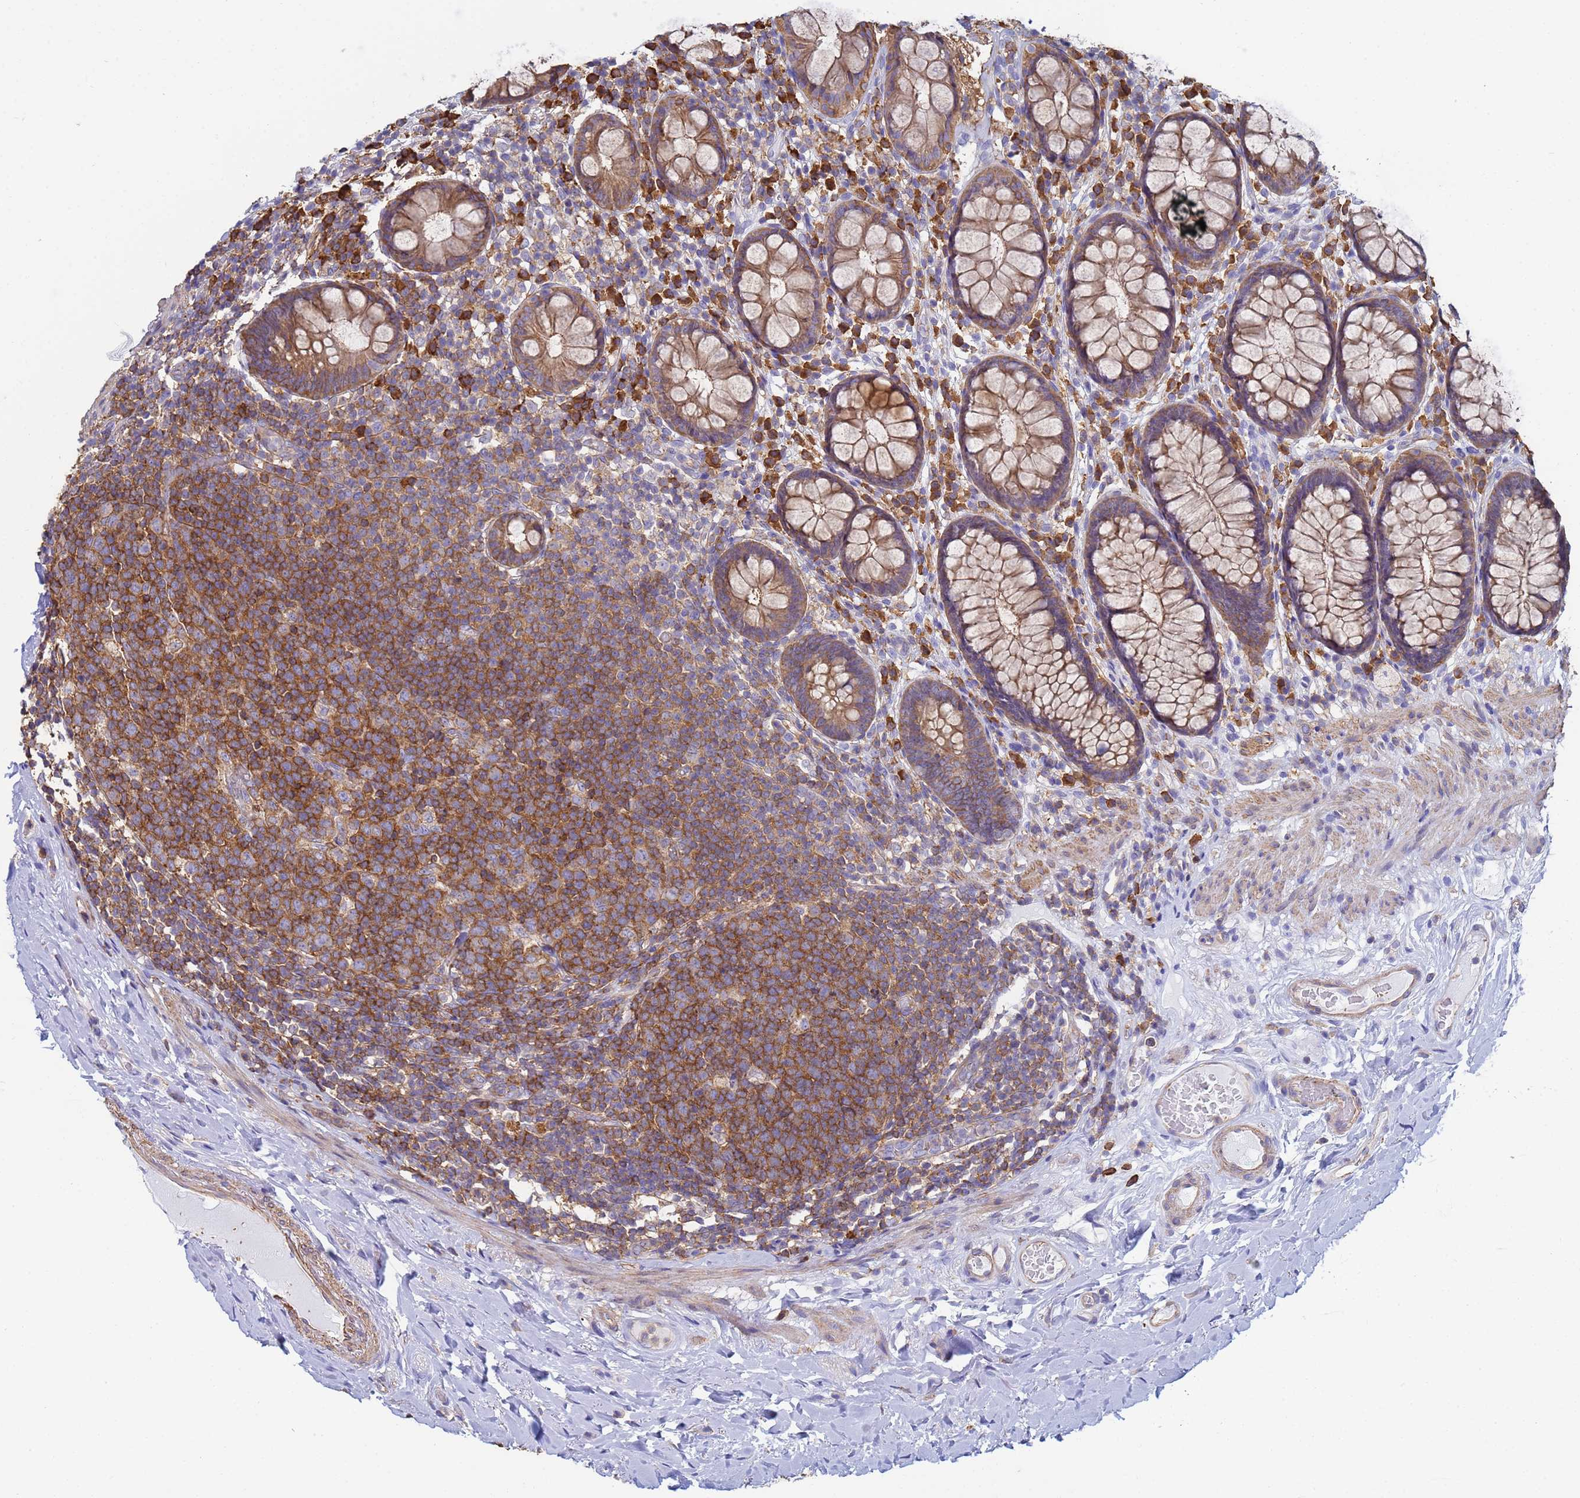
{"staining": {"intensity": "moderate", "quantity": ">75%", "location": "cytoplasmic/membranous"}, "tissue": "rectum", "cell_type": "Glandular cells", "image_type": "normal", "snomed": [{"axis": "morphology", "description": "Normal tissue, NOS"}, {"axis": "topography", "description": "Rectum"}], "caption": "Immunohistochemistry (IHC) histopathology image of normal human rectum stained for a protein (brown), which reveals medium levels of moderate cytoplasmic/membranous expression in approximately >75% of glandular cells.", "gene": "ZNG1A", "patient": {"sex": "male", "age": 83}}